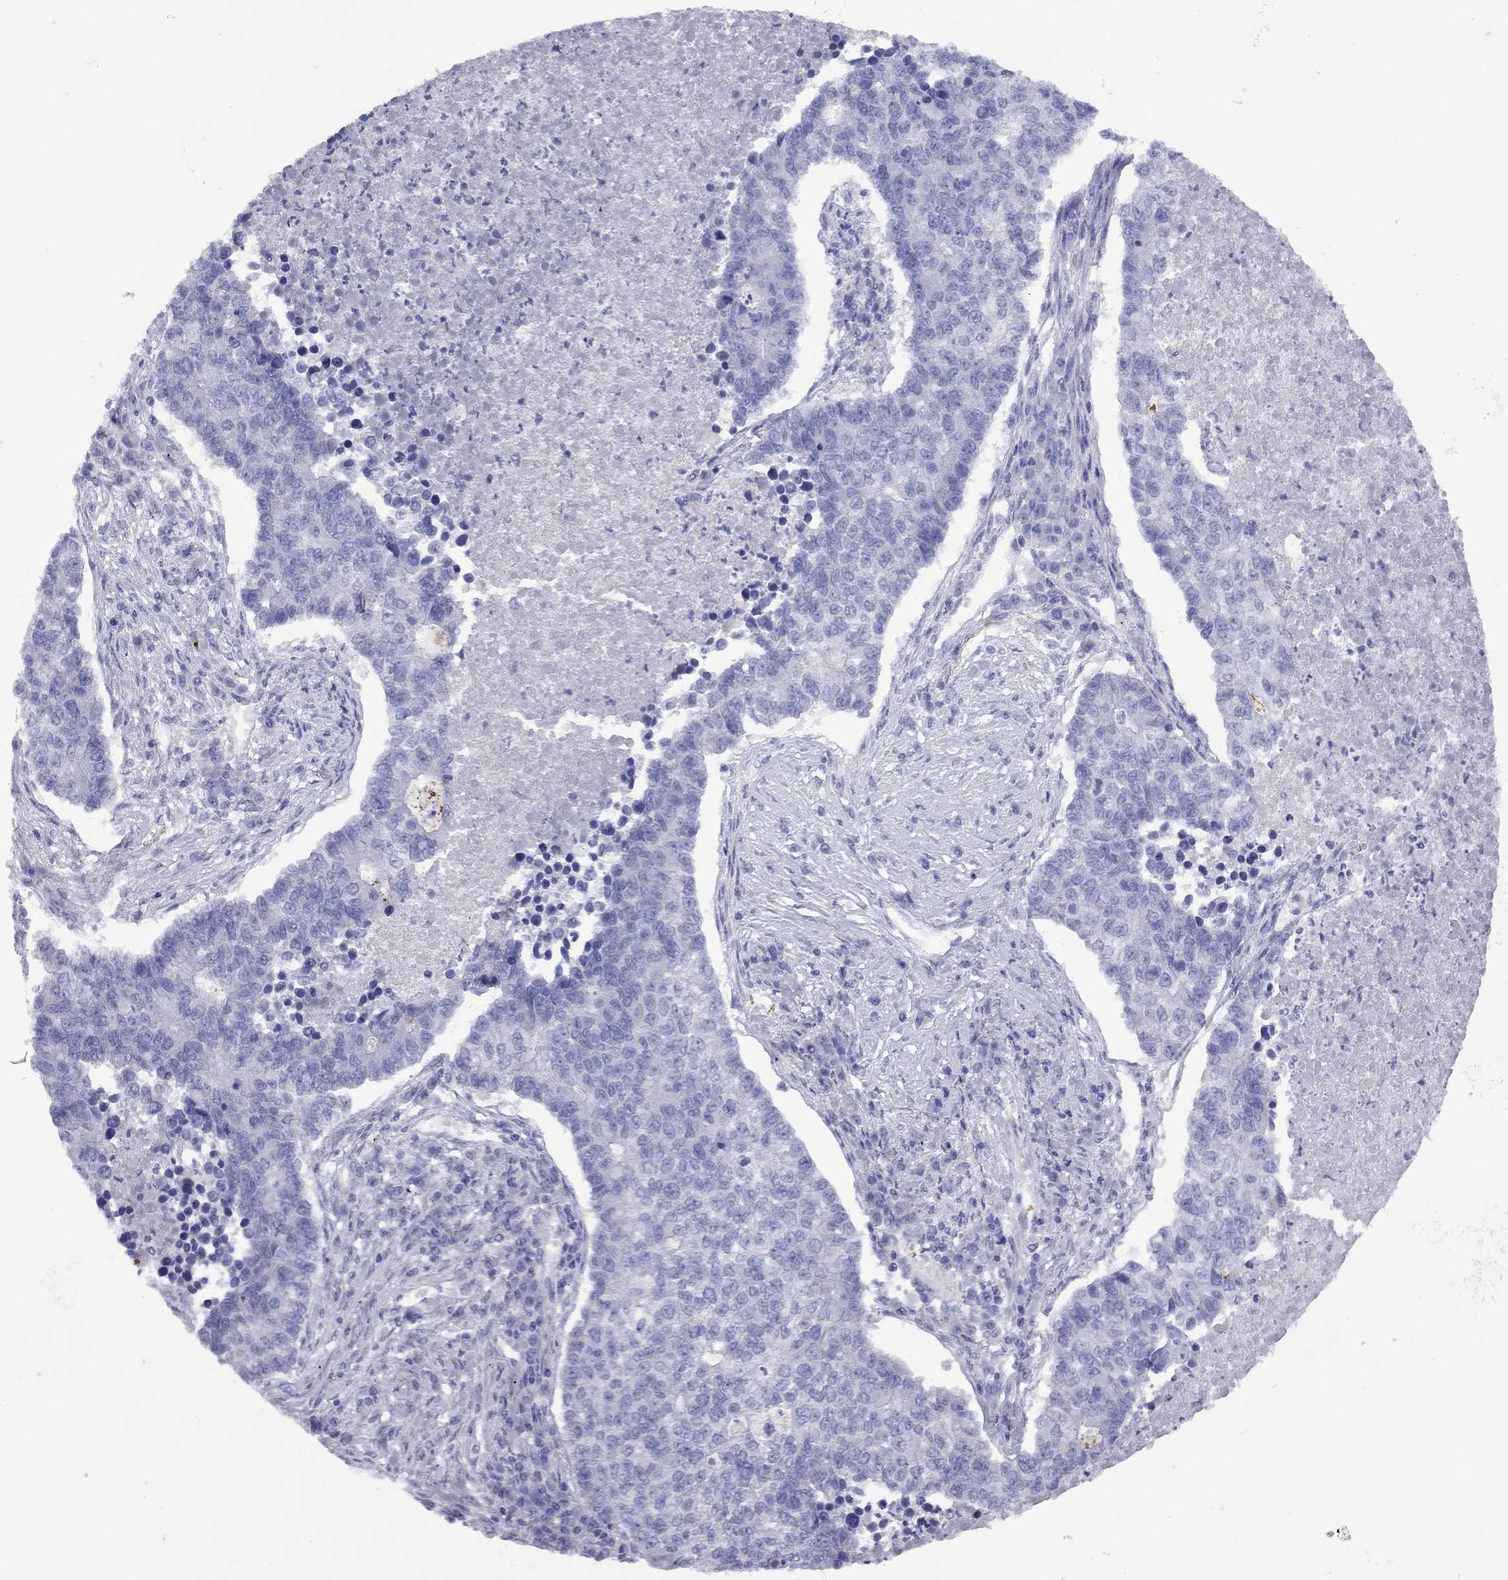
{"staining": {"intensity": "negative", "quantity": "none", "location": "none"}, "tissue": "lung cancer", "cell_type": "Tumor cells", "image_type": "cancer", "snomed": [{"axis": "morphology", "description": "Adenocarcinoma, NOS"}, {"axis": "topography", "description": "Lung"}], "caption": "Lung adenocarcinoma was stained to show a protein in brown. There is no significant expression in tumor cells. The staining was performed using DAB to visualize the protein expression in brown, while the nuclei were stained in blue with hematoxylin (Magnification: 20x).", "gene": "CMYA5", "patient": {"sex": "male", "age": 57}}